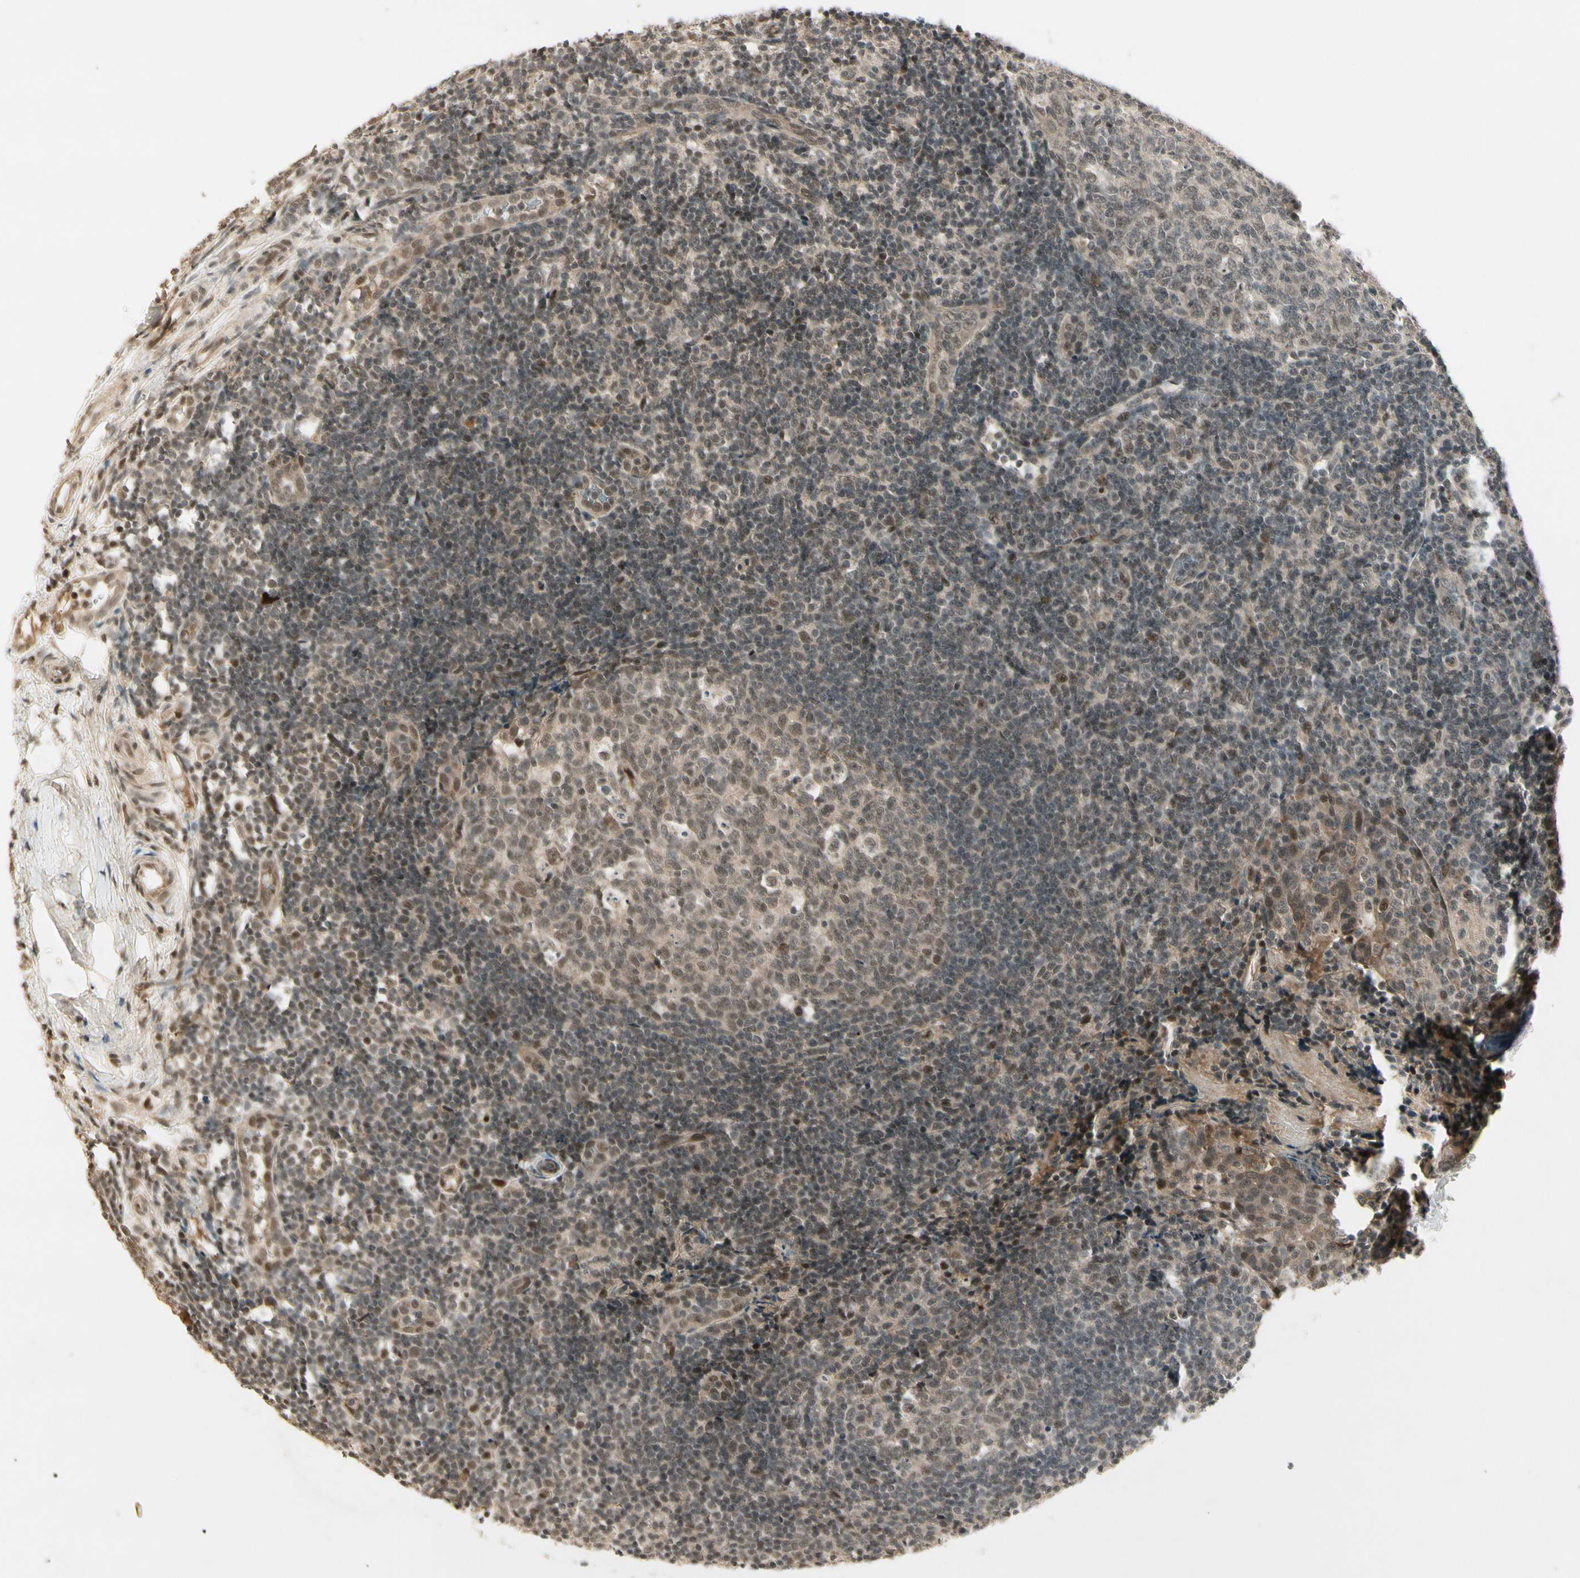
{"staining": {"intensity": "moderate", "quantity": "25%-75%", "location": "nuclear"}, "tissue": "tonsil", "cell_type": "Germinal center cells", "image_type": "normal", "snomed": [{"axis": "morphology", "description": "Normal tissue, NOS"}, {"axis": "topography", "description": "Tonsil"}], "caption": "Tonsil stained with a brown dye demonstrates moderate nuclear positive positivity in about 25%-75% of germinal center cells.", "gene": "CDK11A", "patient": {"sex": "female", "age": 19}}